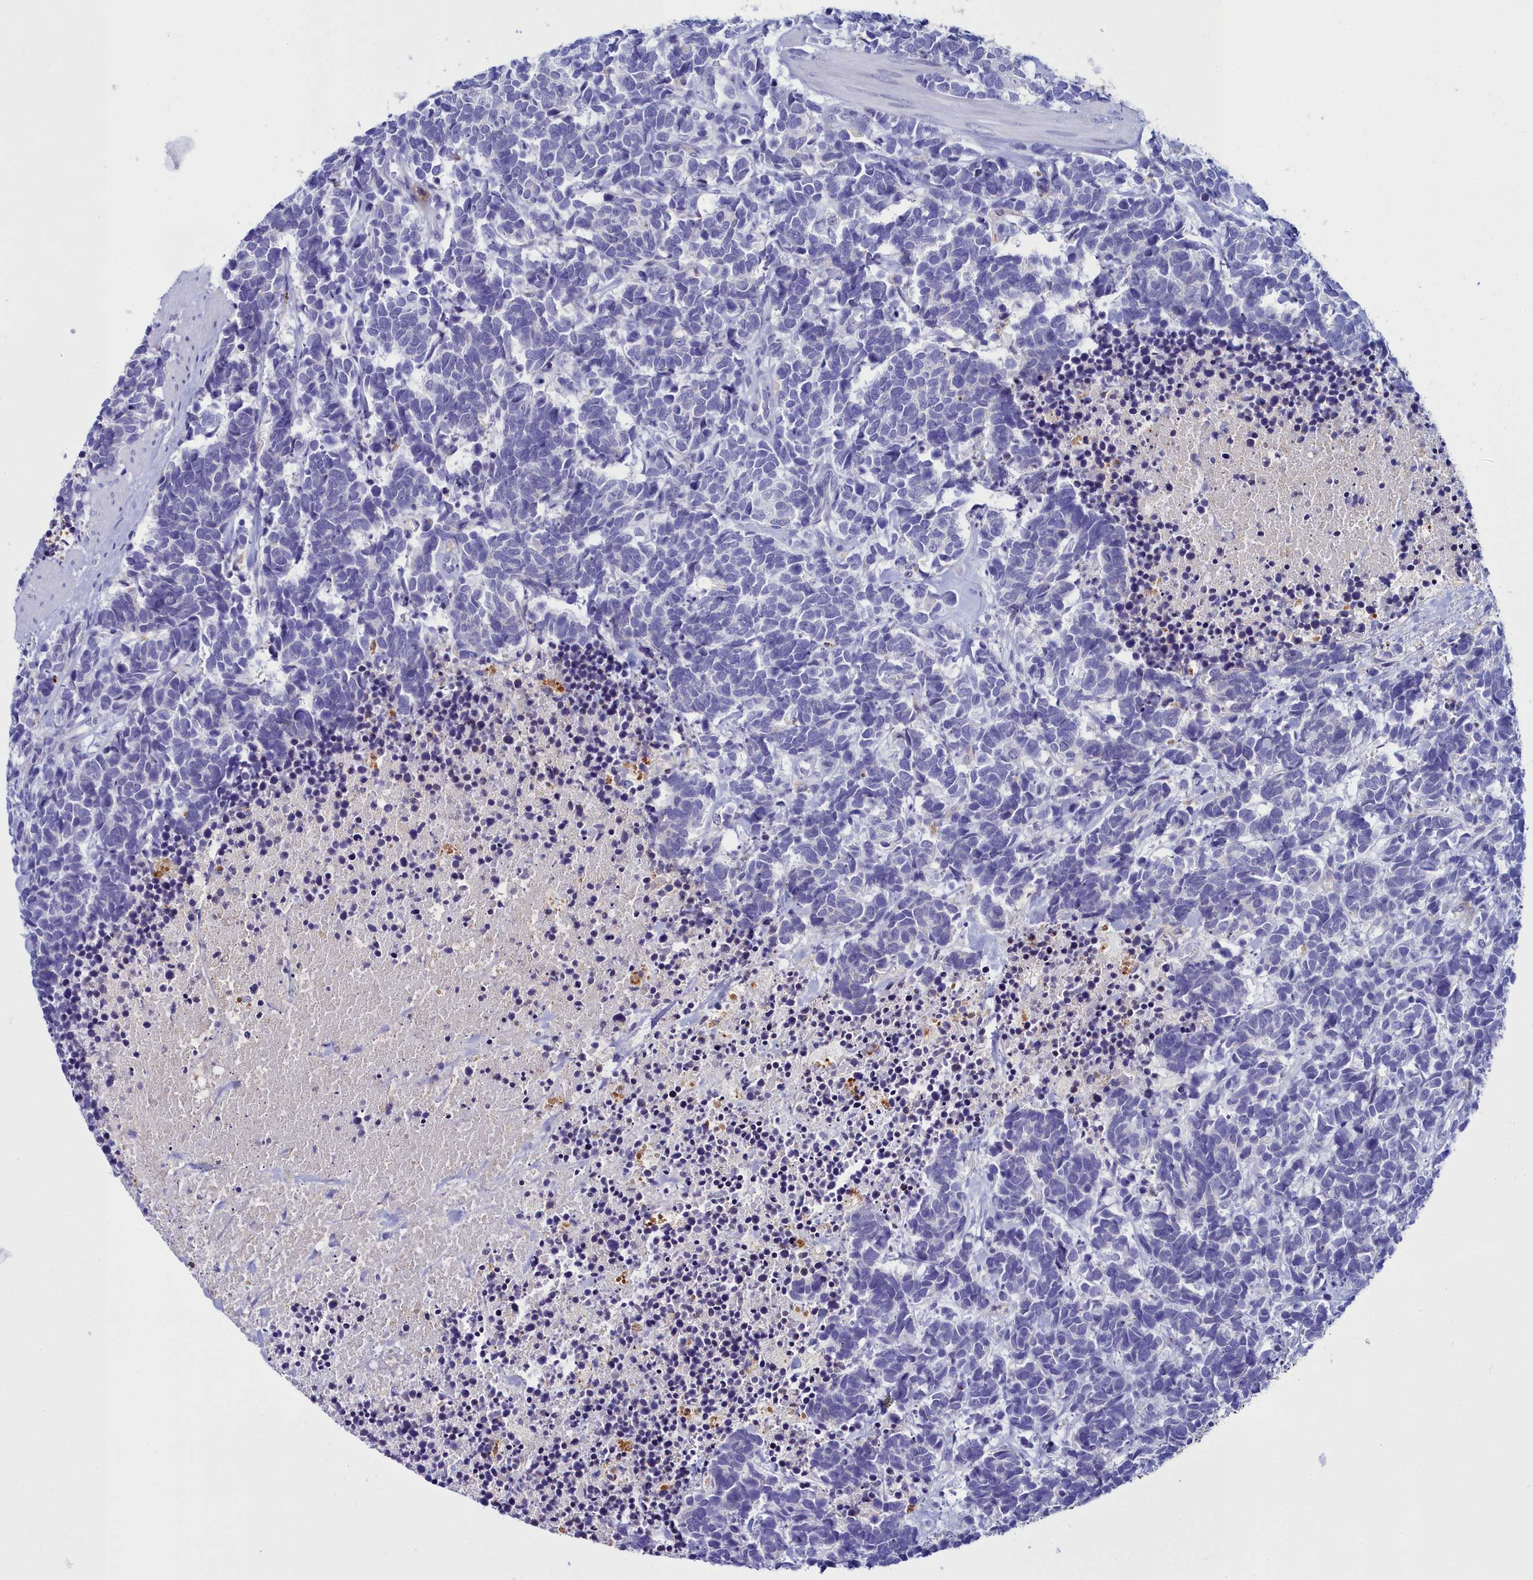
{"staining": {"intensity": "negative", "quantity": "none", "location": "none"}, "tissue": "carcinoid", "cell_type": "Tumor cells", "image_type": "cancer", "snomed": [{"axis": "morphology", "description": "Carcinoma, NOS"}, {"axis": "morphology", "description": "Carcinoid, malignant, NOS"}, {"axis": "topography", "description": "Prostate"}], "caption": "Immunohistochemical staining of human carcinoma displays no significant positivity in tumor cells.", "gene": "ELAPOR2", "patient": {"sex": "male", "age": 57}}